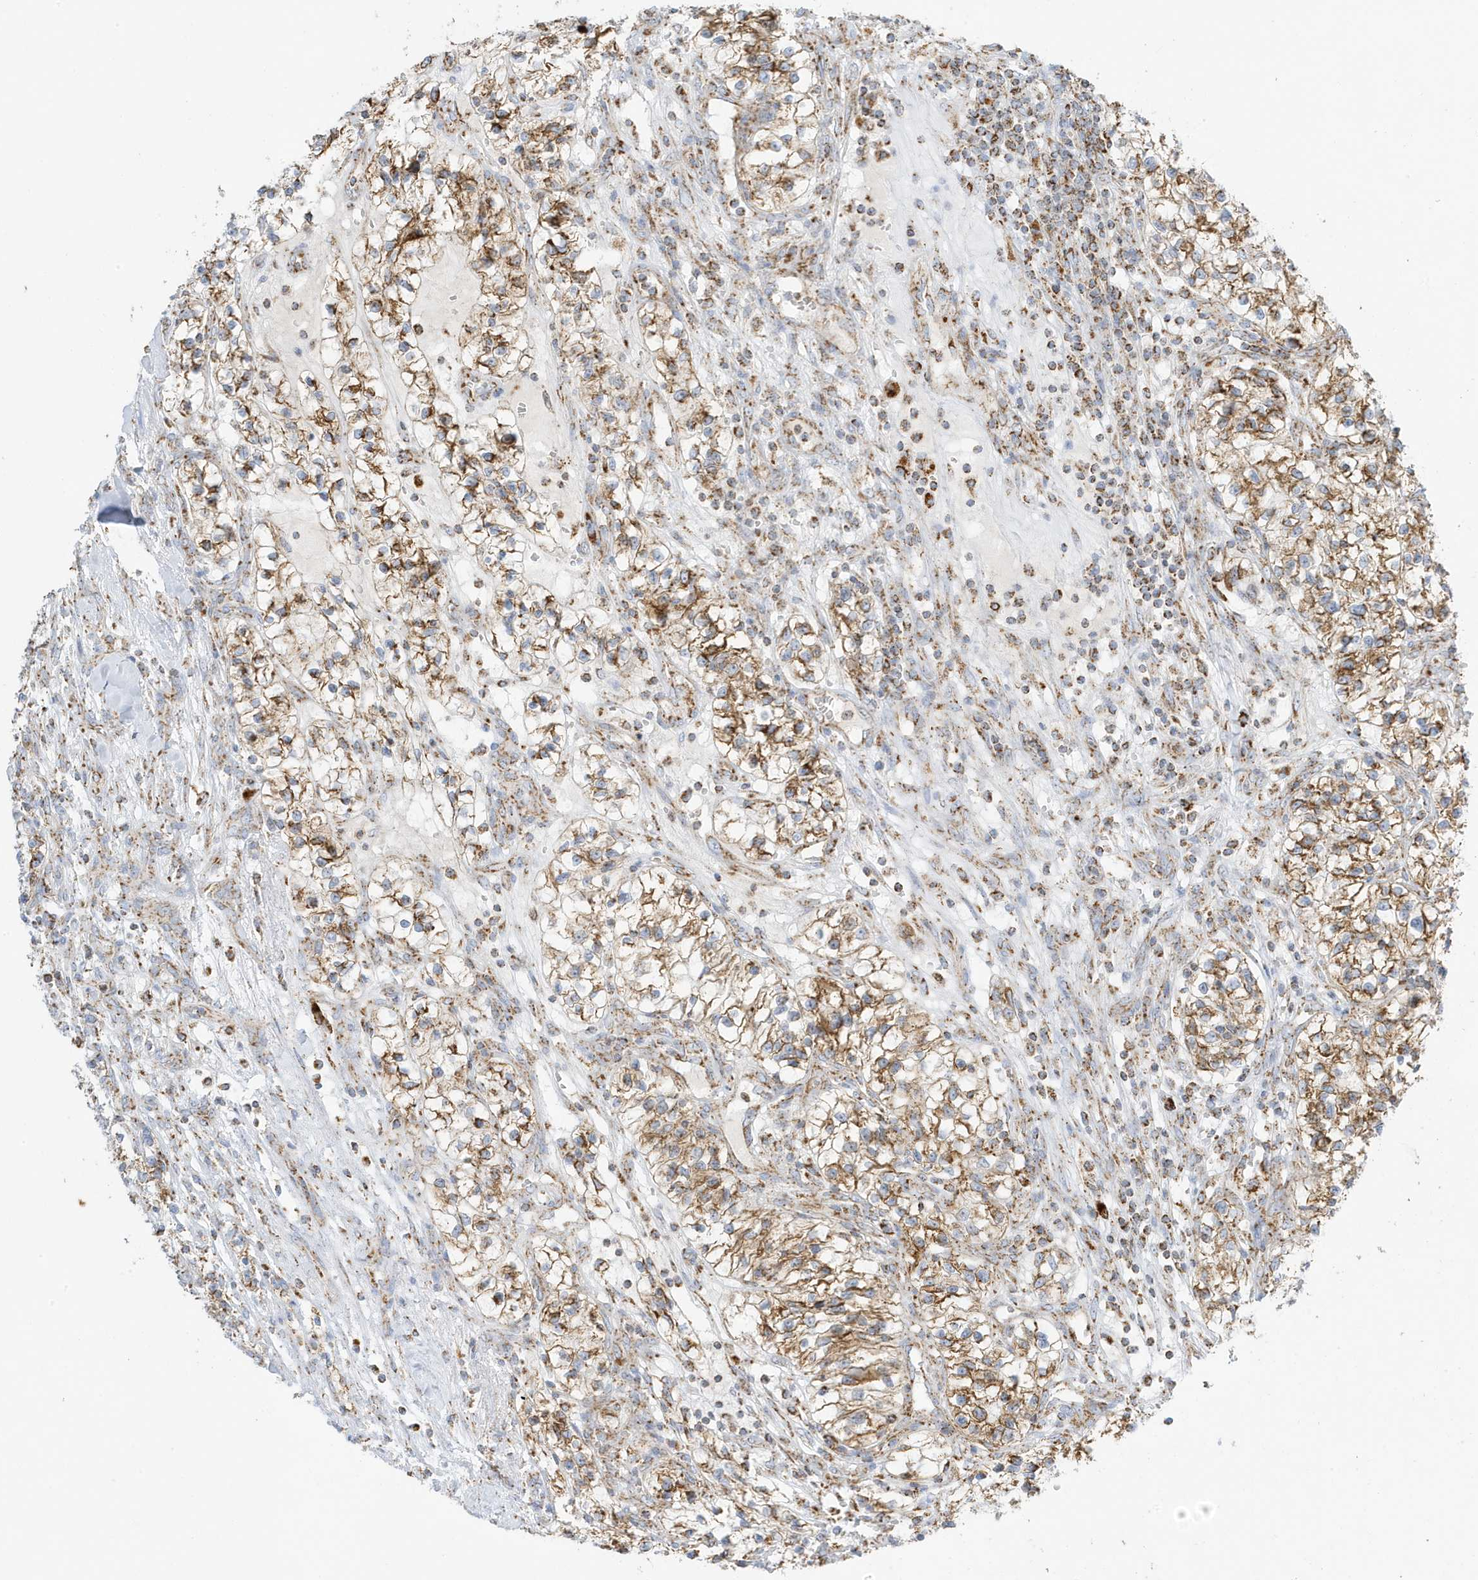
{"staining": {"intensity": "moderate", "quantity": ">75%", "location": "cytoplasmic/membranous"}, "tissue": "renal cancer", "cell_type": "Tumor cells", "image_type": "cancer", "snomed": [{"axis": "morphology", "description": "Adenocarcinoma, NOS"}, {"axis": "topography", "description": "Kidney"}], "caption": "DAB immunohistochemical staining of human renal cancer demonstrates moderate cytoplasmic/membranous protein staining in approximately >75% of tumor cells.", "gene": "ATP5ME", "patient": {"sex": "female", "age": 57}}